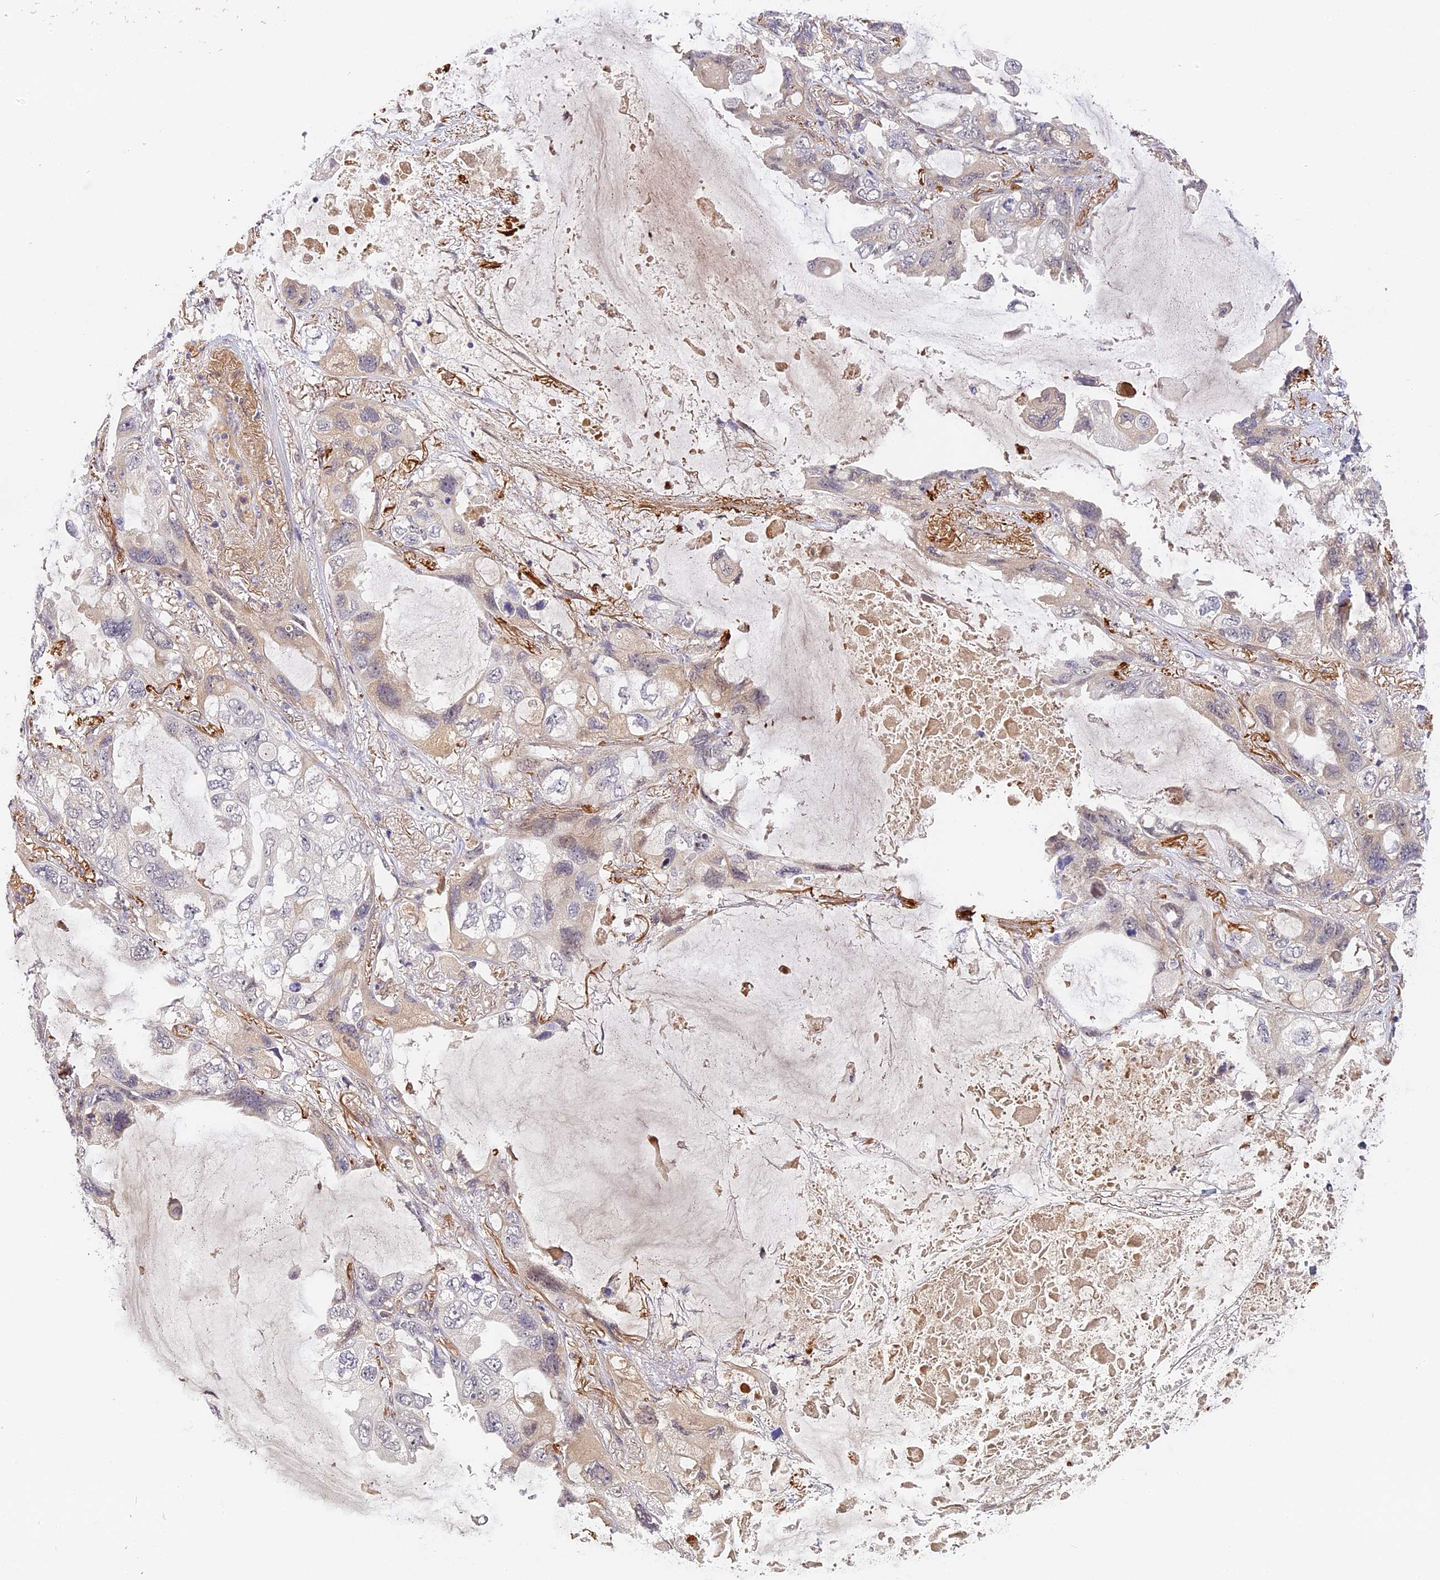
{"staining": {"intensity": "weak", "quantity": "<25%", "location": "cytoplasmic/membranous"}, "tissue": "lung cancer", "cell_type": "Tumor cells", "image_type": "cancer", "snomed": [{"axis": "morphology", "description": "Squamous cell carcinoma, NOS"}, {"axis": "topography", "description": "Lung"}], "caption": "IHC micrograph of lung squamous cell carcinoma stained for a protein (brown), which demonstrates no expression in tumor cells. (DAB (3,3'-diaminobenzidine) immunohistochemistry with hematoxylin counter stain).", "gene": "IMPACT", "patient": {"sex": "female", "age": 73}}